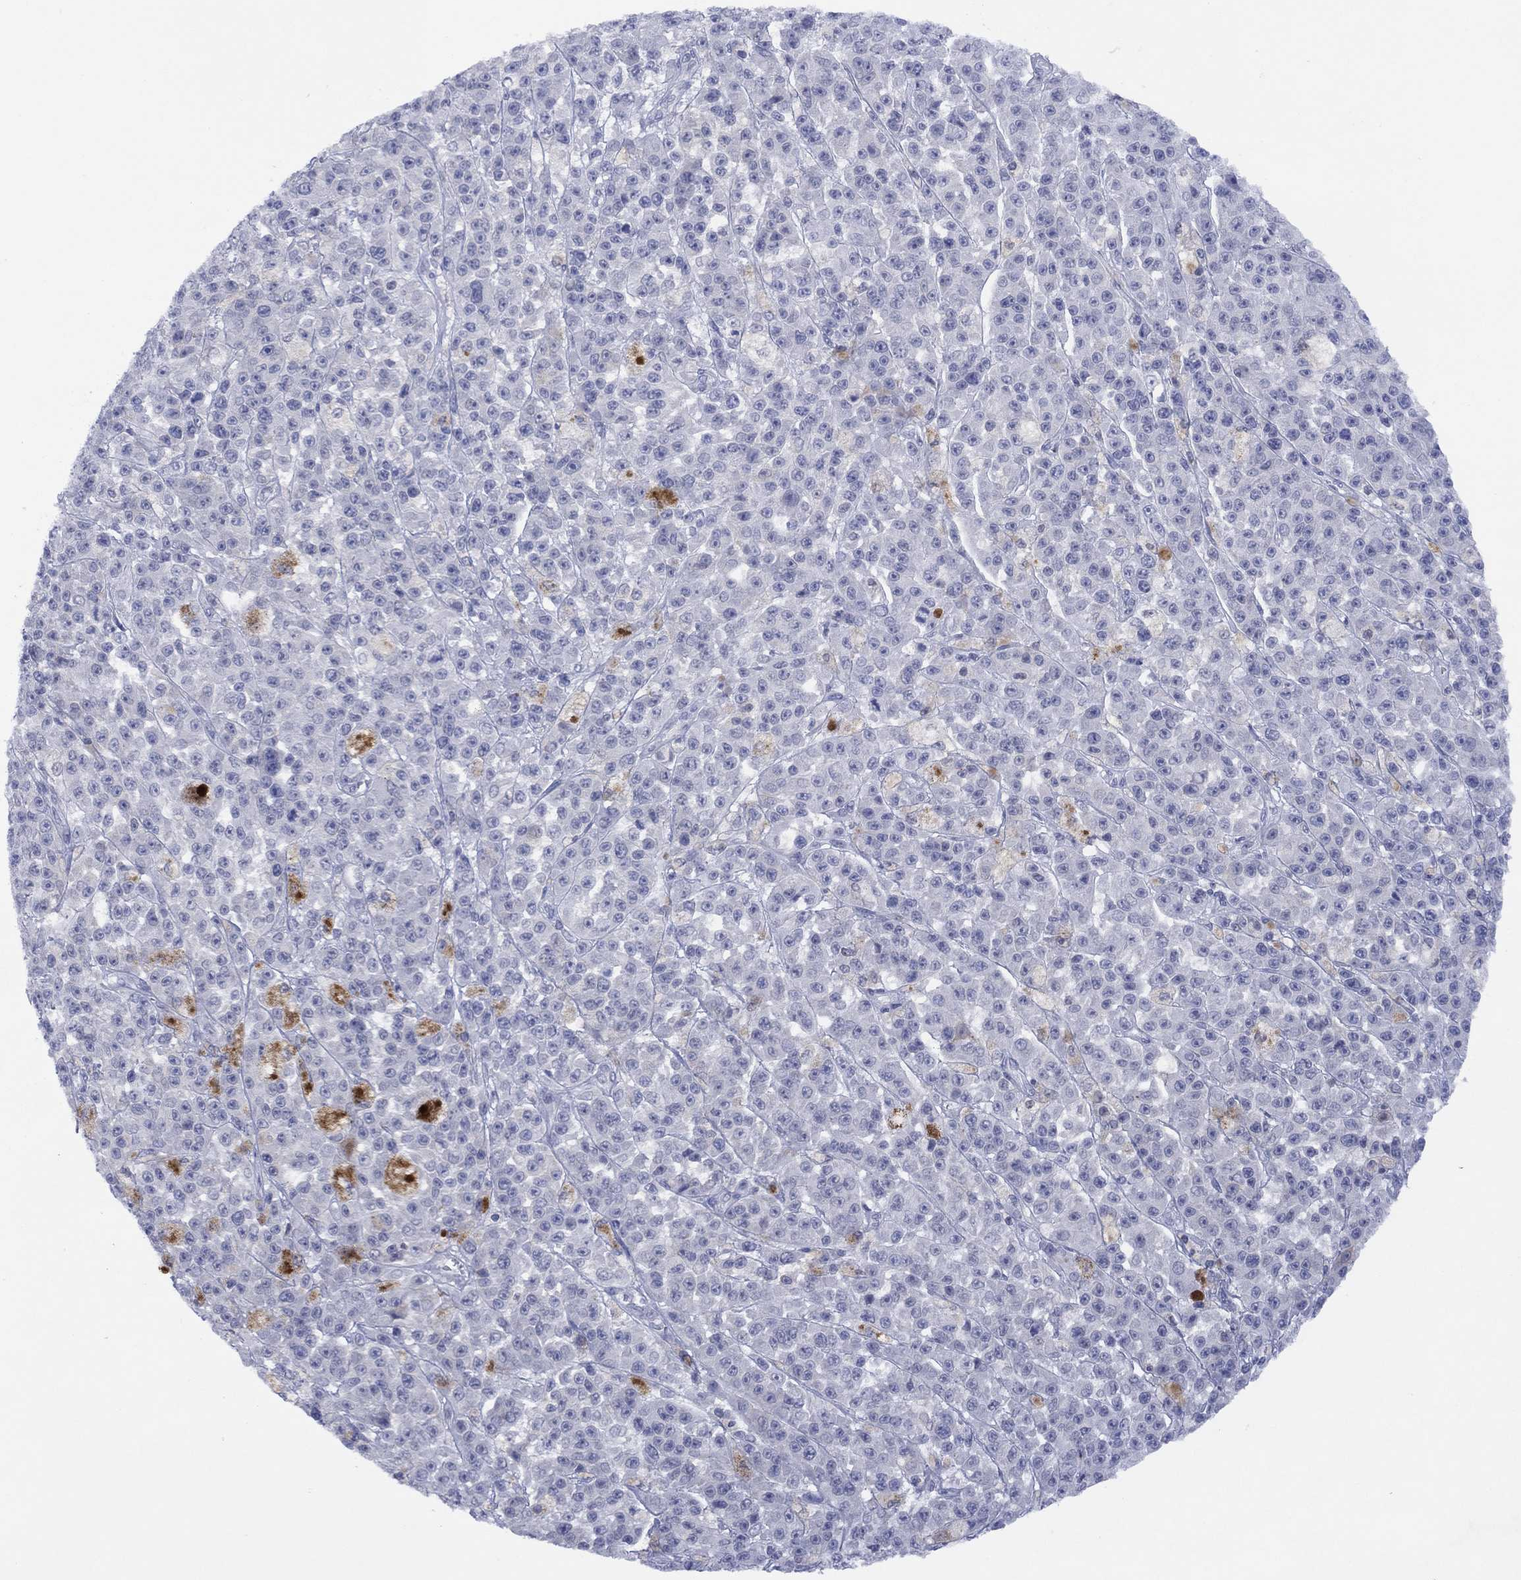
{"staining": {"intensity": "weak", "quantity": "<25%", "location": "cytoplasmic/membranous"}, "tissue": "melanoma", "cell_type": "Tumor cells", "image_type": "cancer", "snomed": [{"axis": "morphology", "description": "Malignant melanoma, NOS"}, {"axis": "topography", "description": "Skin"}], "caption": "Tumor cells are negative for protein expression in human melanoma. Brightfield microscopy of IHC stained with DAB (brown) and hematoxylin (blue), captured at high magnification.", "gene": "CYP2B6", "patient": {"sex": "female", "age": 58}}